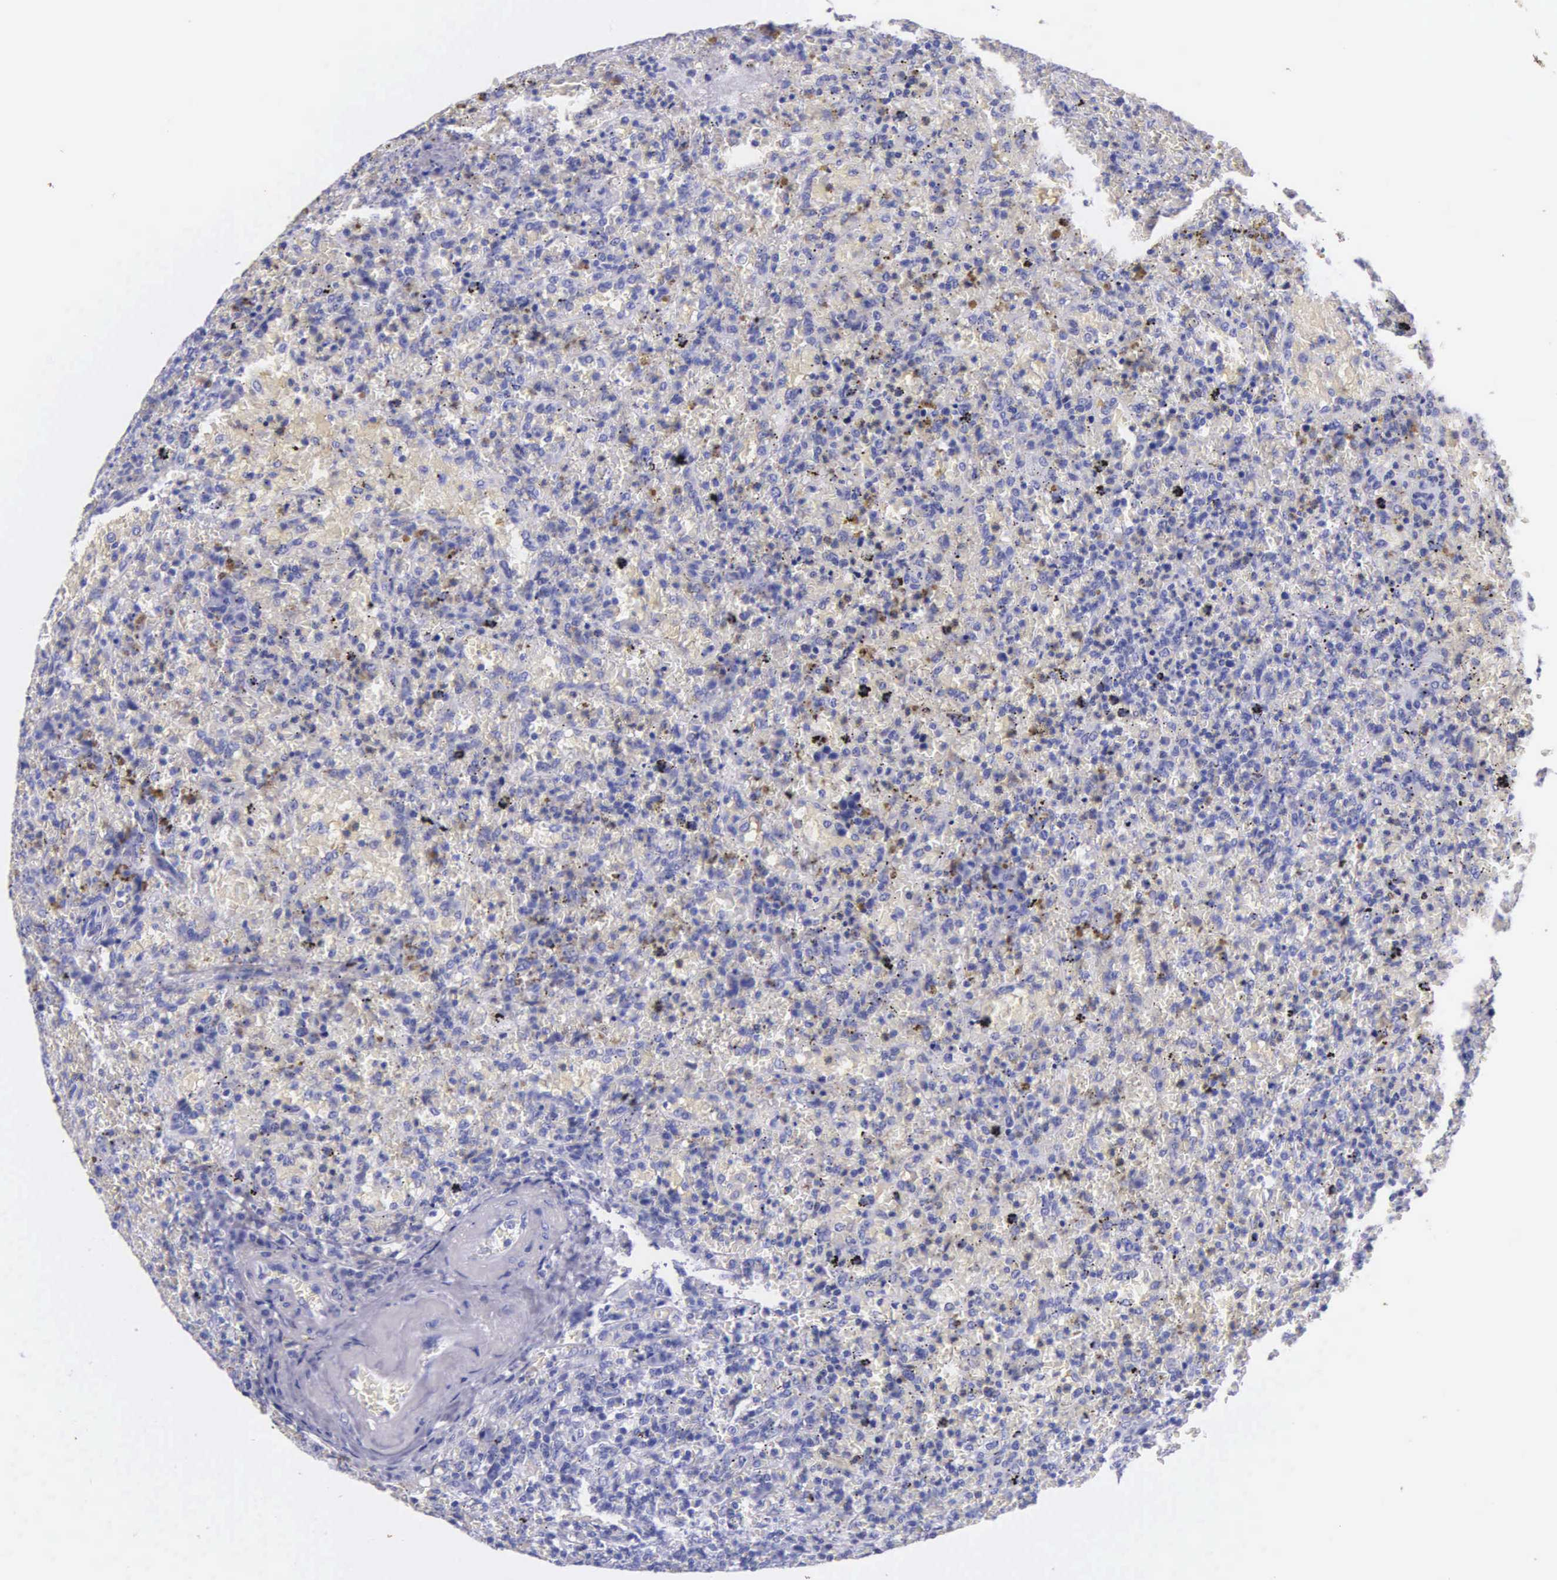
{"staining": {"intensity": "negative", "quantity": "none", "location": "none"}, "tissue": "lymphoma", "cell_type": "Tumor cells", "image_type": "cancer", "snomed": [{"axis": "morphology", "description": "Malignant lymphoma, non-Hodgkin's type, High grade"}, {"axis": "topography", "description": "Spleen"}, {"axis": "topography", "description": "Lymph node"}], "caption": "Immunohistochemistry image of lymphoma stained for a protein (brown), which reveals no expression in tumor cells.", "gene": "KLK3", "patient": {"sex": "female", "age": 70}}